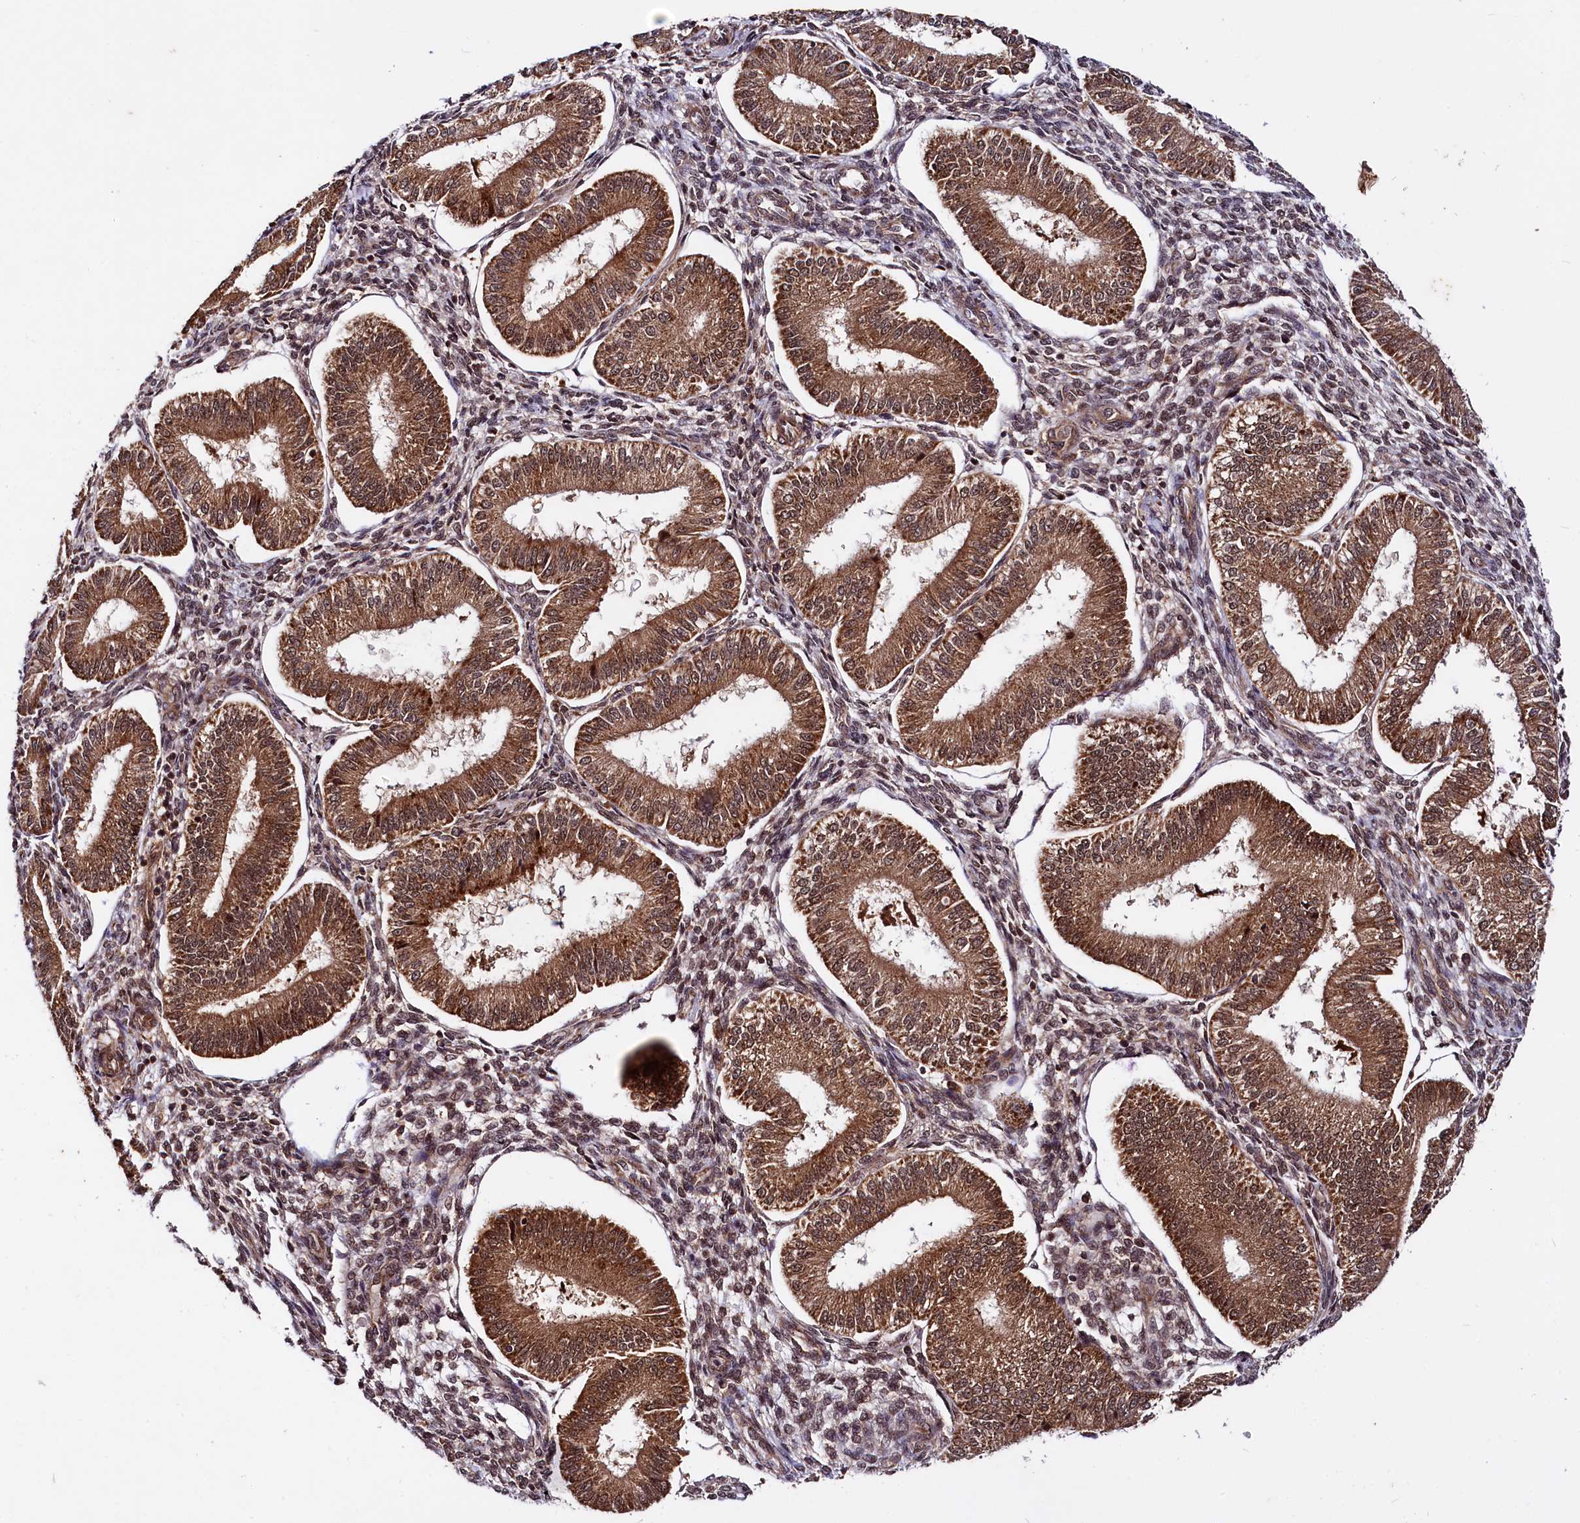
{"staining": {"intensity": "moderate", "quantity": ">75%", "location": "cytoplasmic/membranous,nuclear"}, "tissue": "endometrium", "cell_type": "Cells in endometrial stroma", "image_type": "normal", "snomed": [{"axis": "morphology", "description": "Normal tissue, NOS"}, {"axis": "topography", "description": "Endometrium"}], "caption": "This image reveals IHC staining of unremarkable human endometrium, with medium moderate cytoplasmic/membranous,nuclear staining in about >75% of cells in endometrial stroma.", "gene": "UBE3A", "patient": {"sex": "female", "age": 39}}